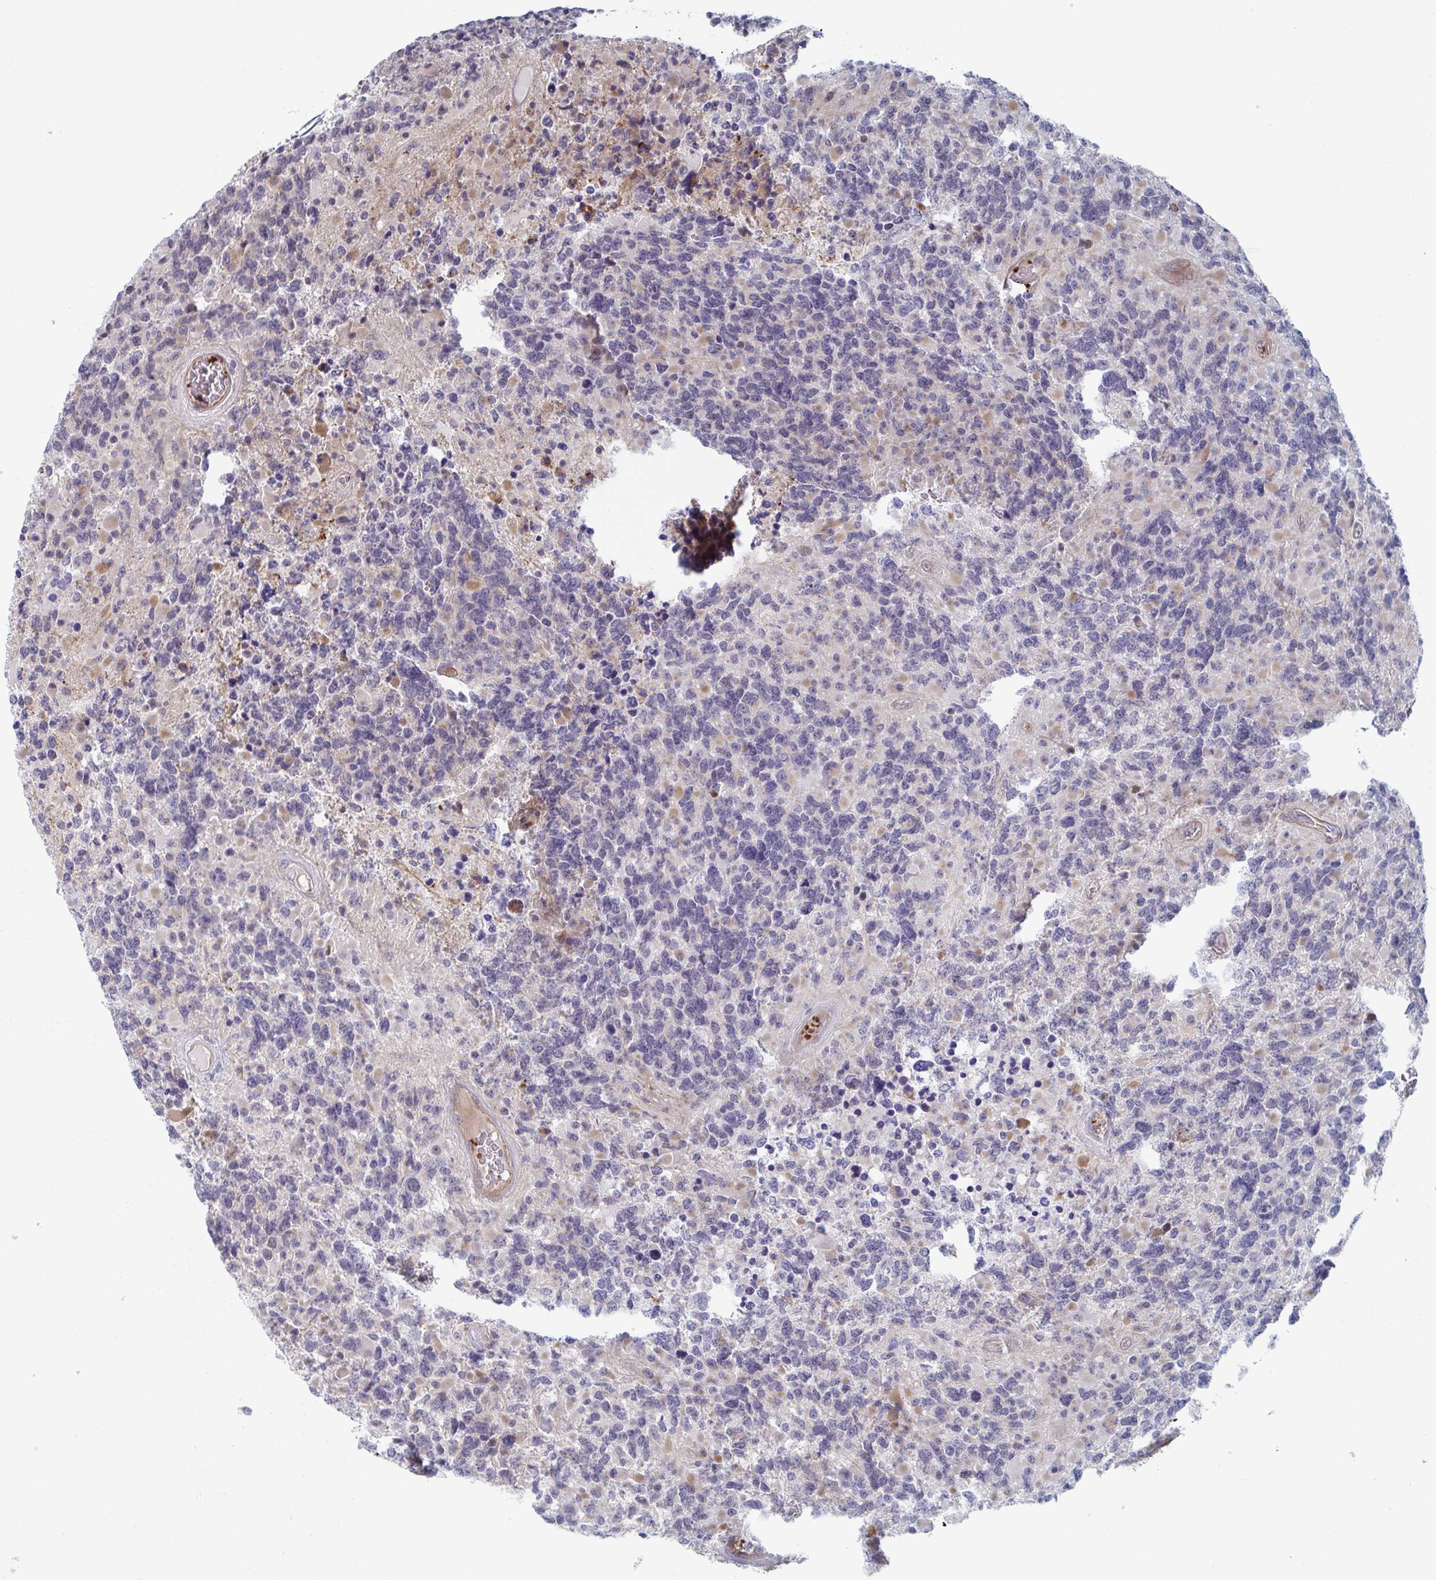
{"staining": {"intensity": "negative", "quantity": "none", "location": "none"}, "tissue": "glioma", "cell_type": "Tumor cells", "image_type": "cancer", "snomed": [{"axis": "morphology", "description": "Glioma, malignant, High grade"}, {"axis": "topography", "description": "Brain"}], "caption": "High magnification brightfield microscopy of malignant high-grade glioma stained with DAB (brown) and counterstained with hematoxylin (blue): tumor cells show no significant expression.", "gene": "NEURL4", "patient": {"sex": "female", "age": 40}}